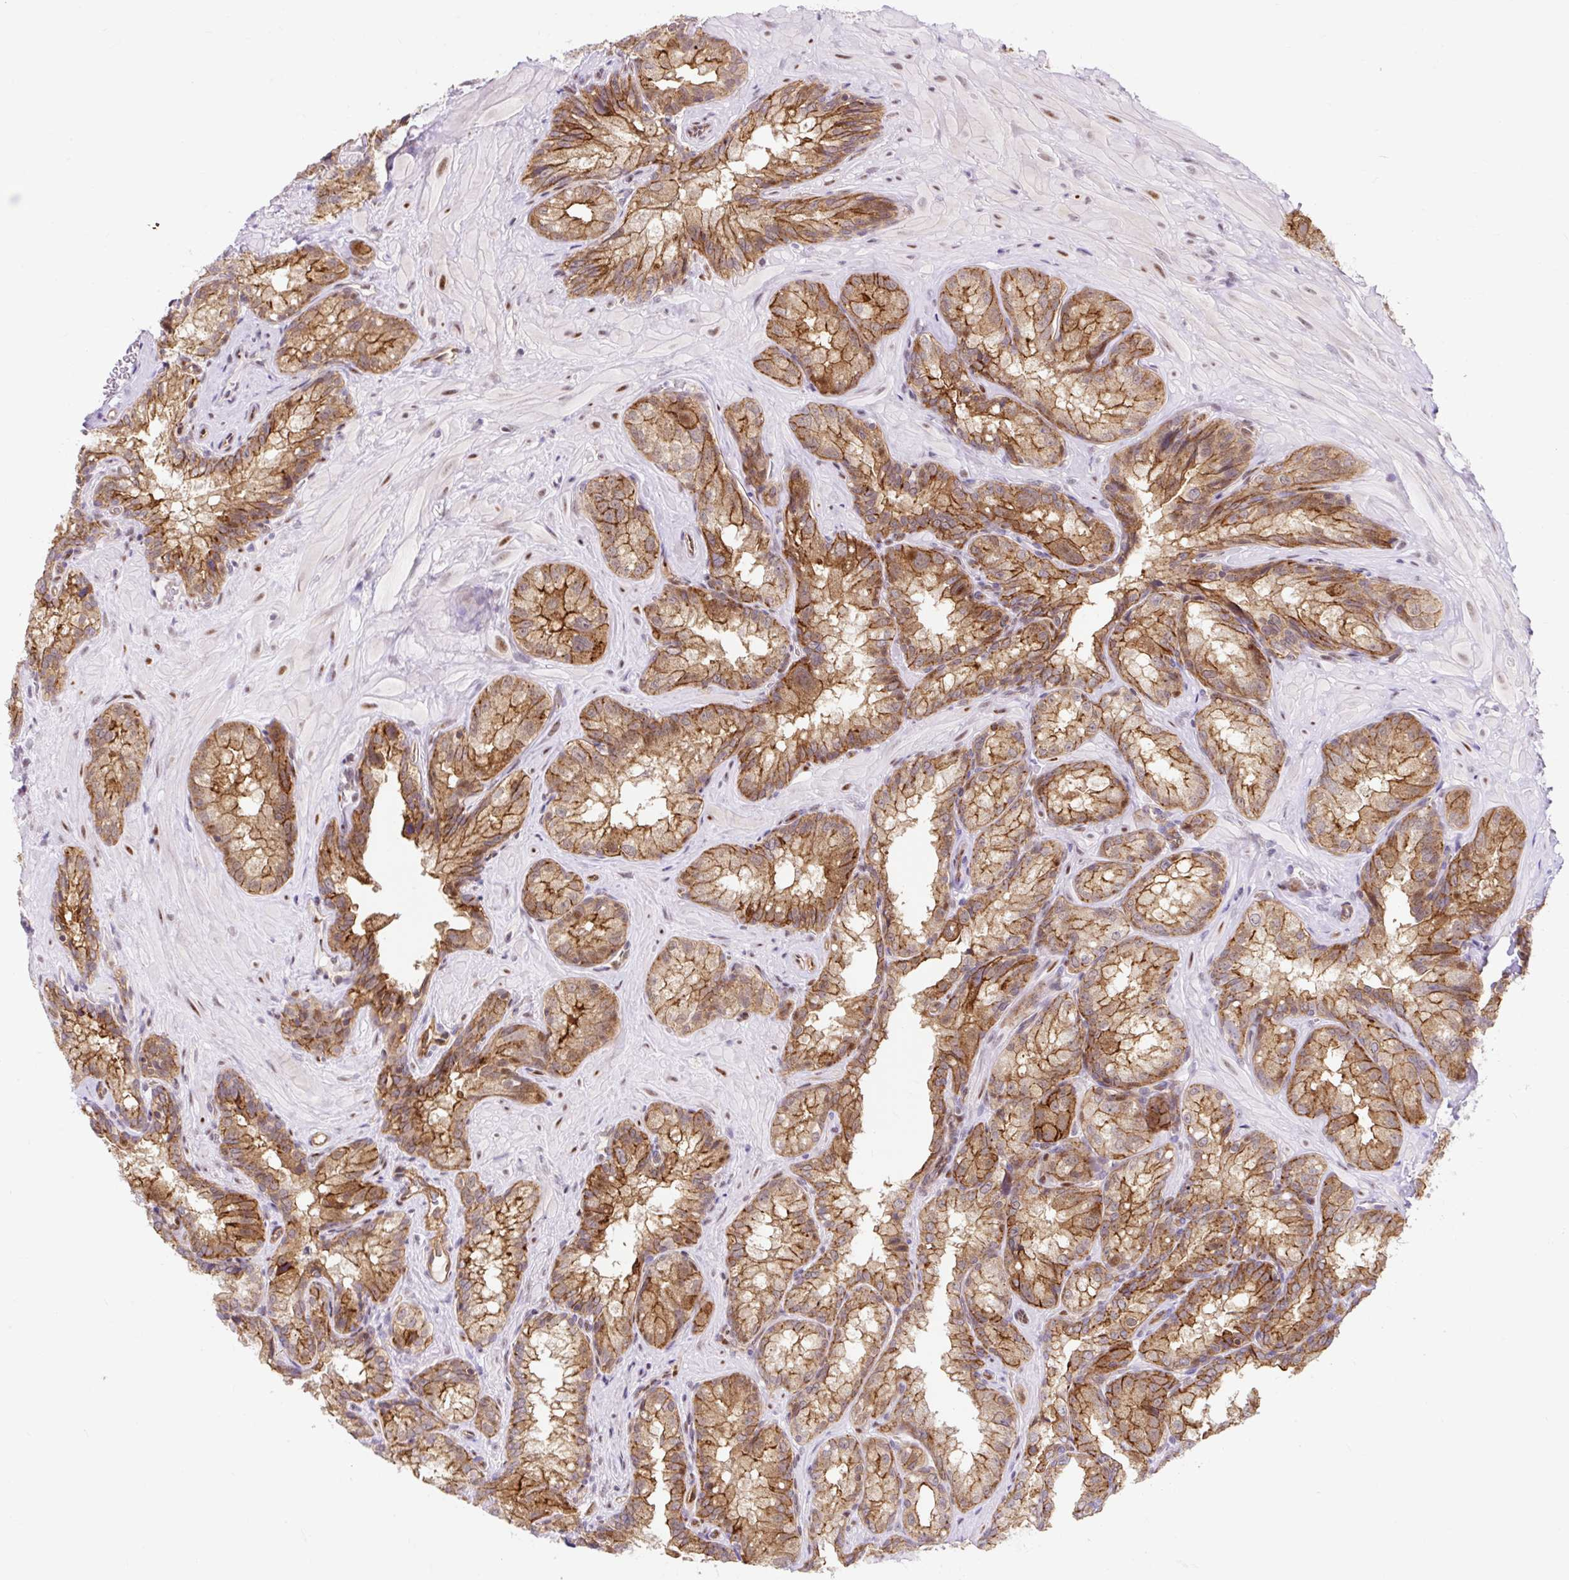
{"staining": {"intensity": "strong", "quantity": ">75%", "location": "cytoplasmic/membranous"}, "tissue": "seminal vesicle", "cell_type": "Glandular cells", "image_type": "normal", "snomed": [{"axis": "morphology", "description": "Normal tissue, NOS"}, {"axis": "topography", "description": "Seminal veicle"}], "caption": "Glandular cells display high levels of strong cytoplasmic/membranous staining in about >75% of cells in normal human seminal vesicle.", "gene": "HIP1R", "patient": {"sex": "male", "age": 47}}